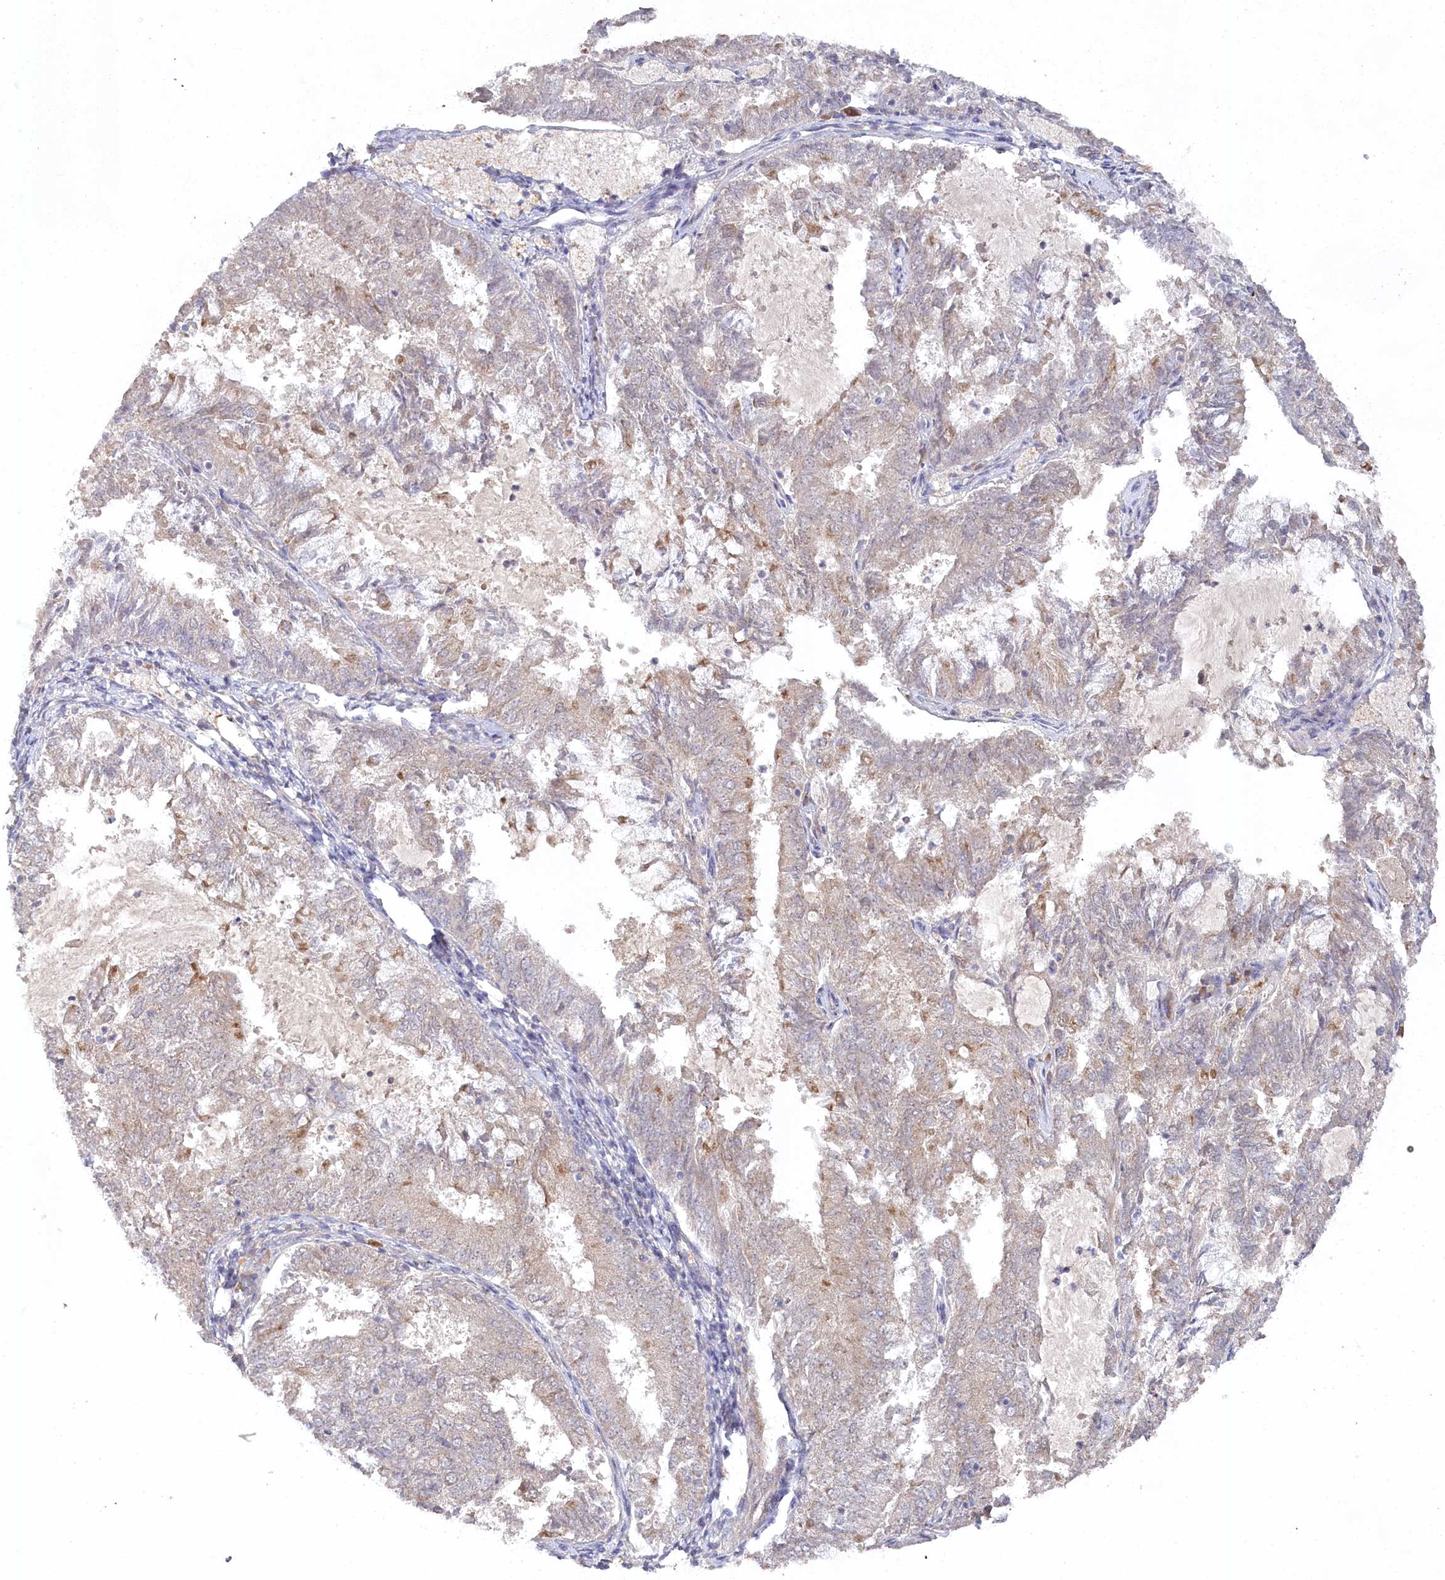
{"staining": {"intensity": "negative", "quantity": "none", "location": "none"}, "tissue": "endometrial cancer", "cell_type": "Tumor cells", "image_type": "cancer", "snomed": [{"axis": "morphology", "description": "Adenocarcinoma, NOS"}, {"axis": "topography", "description": "Endometrium"}], "caption": "Immunohistochemical staining of endometrial adenocarcinoma exhibits no significant staining in tumor cells.", "gene": "AAMDC", "patient": {"sex": "female", "age": 57}}